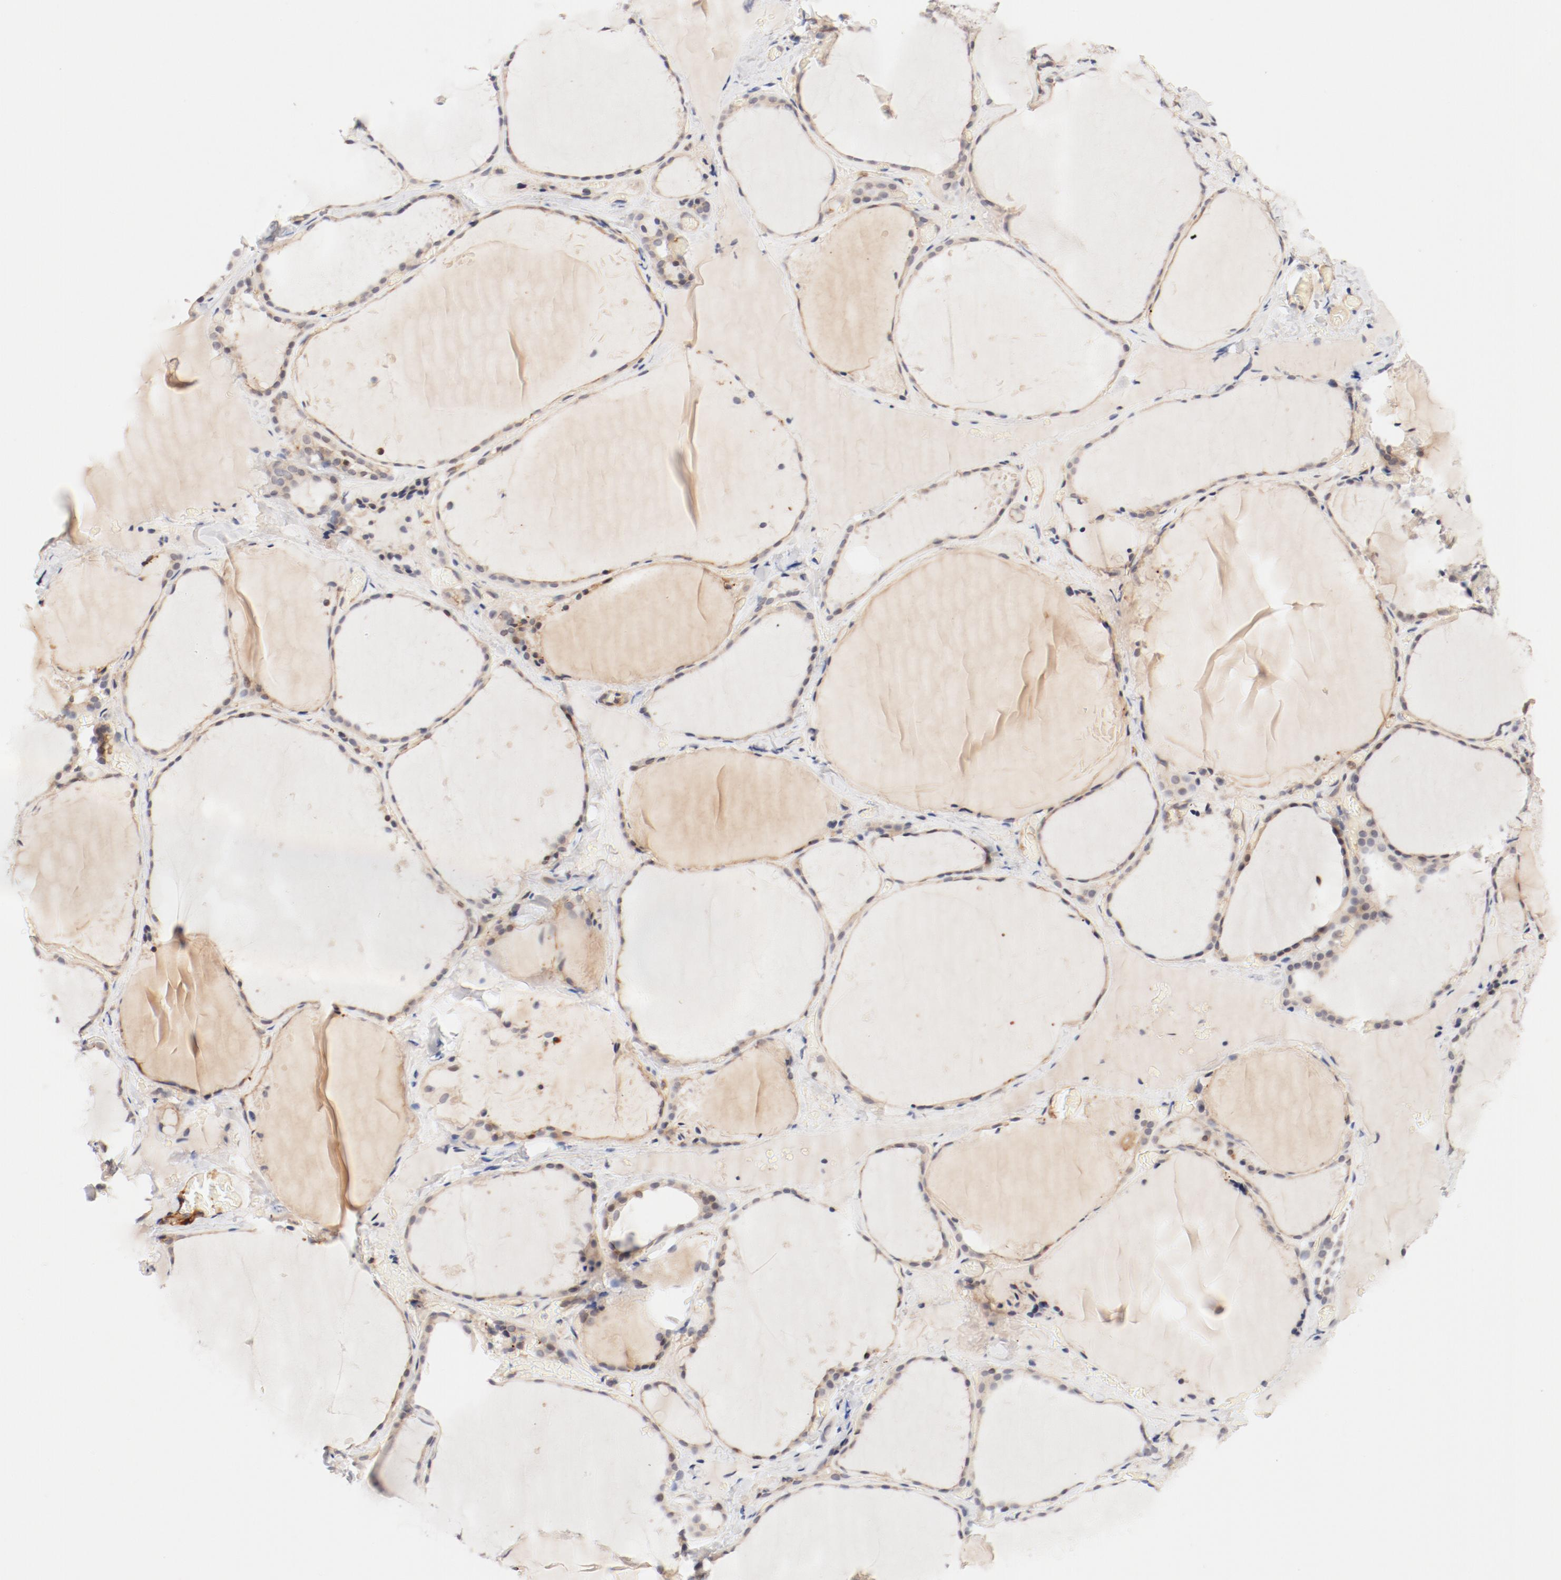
{"staining": {"intensity": "weak", "quantity": ">75%", "location": "cytoplasmic/membranous"}, "tissue": "thyroid gland", "cell_type": "Glandular cells", "image_type": "normal", "snomed": [{"axis": "morphology", "description": "Normal tissue, NOS"}, {"axis": "topography", "description": "Thyroid gland"}], "caption": "Protein expression by immunohistochemistry (IHC) demonstrates weak cytoplasmic/membranous expression in about >75% of glandular cells in unremarkable thyroid gland. (DAB = brown stain, brightfield microscopy at high magnification).", "gene": "ZNF267", "patient": {"sex": "female", "age": 22}}